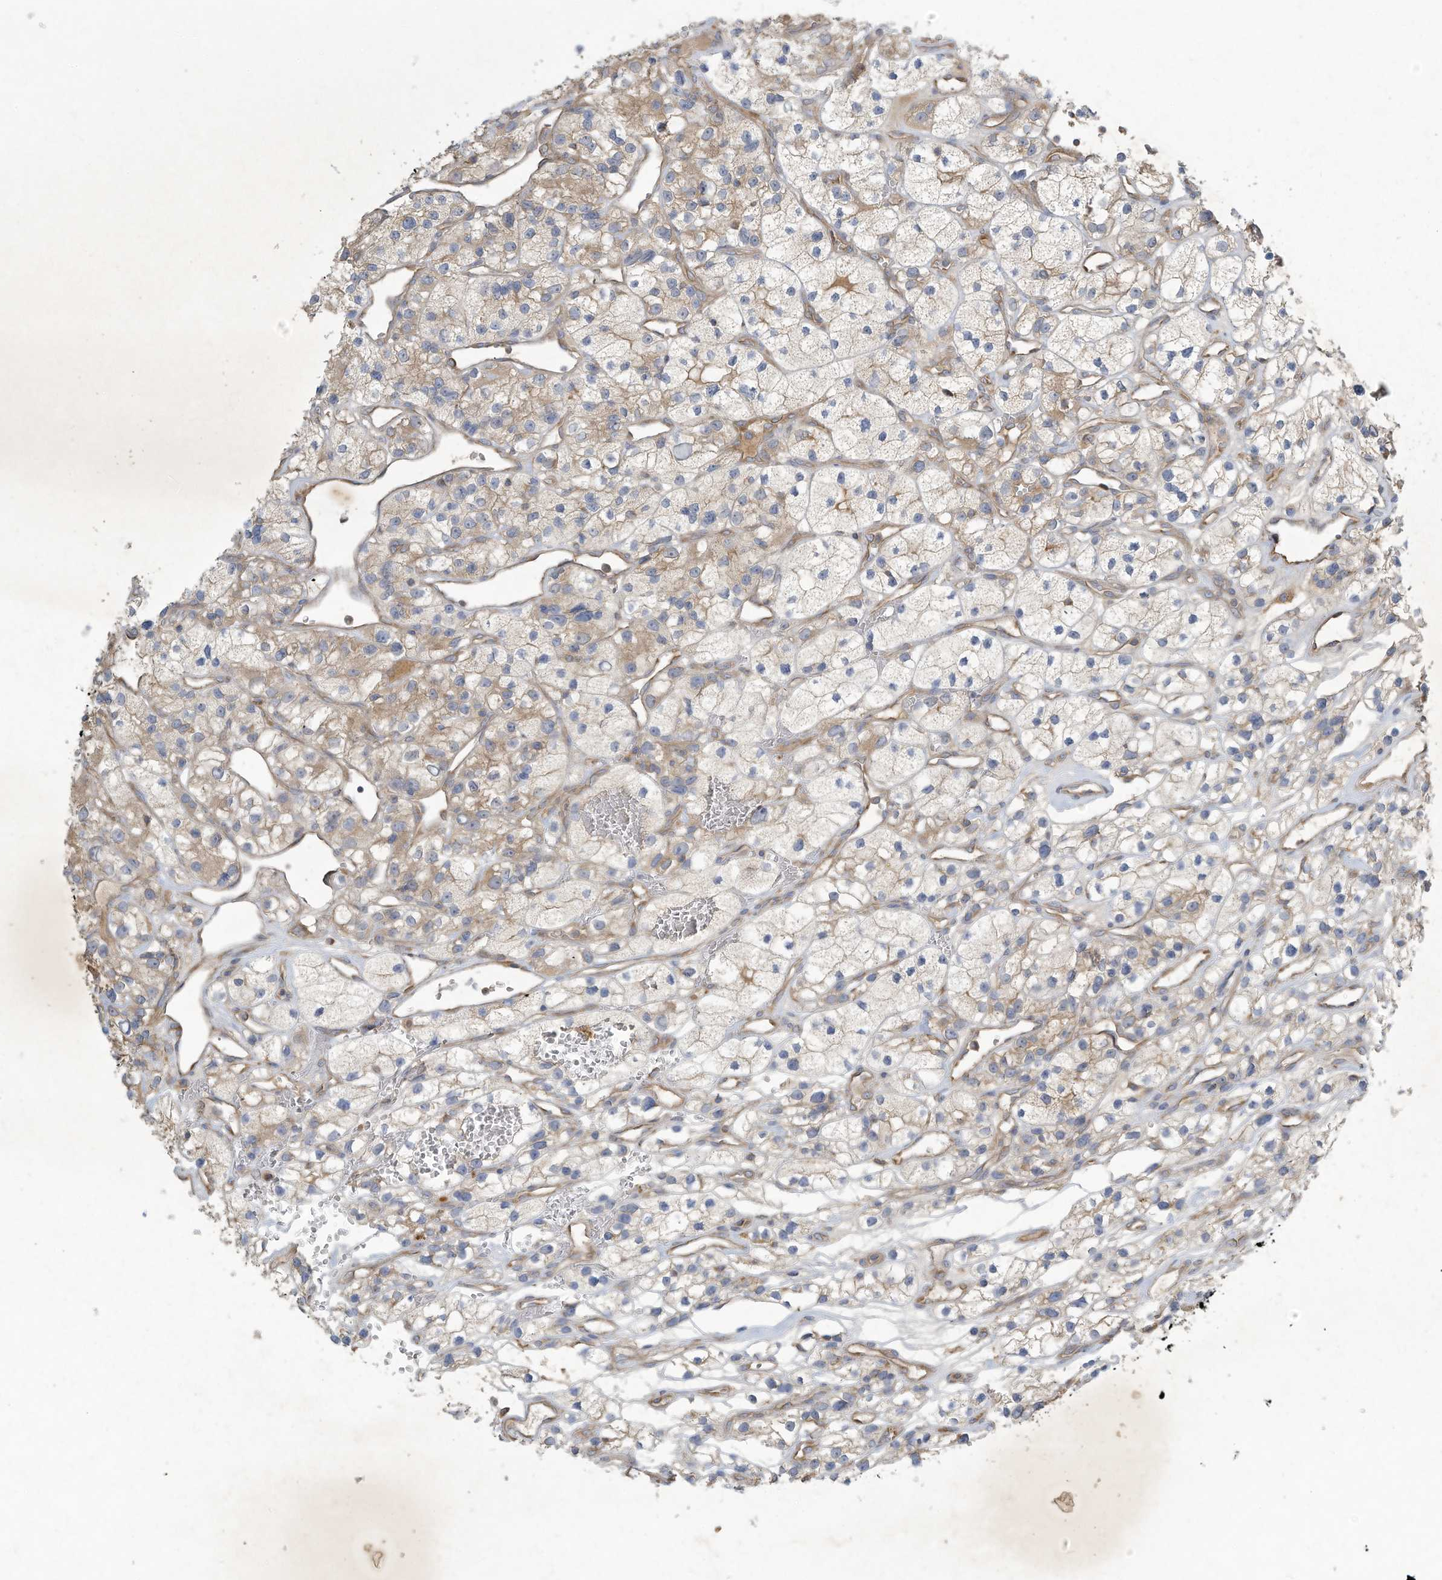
{"staining": {"intensity": "weak", "quantity": "25%-75%", "location": "cytoplasmic/membranous"}, "tissue": "renal cancer", "cell_type": "Tumor cells", "image_type": "cancer", "snomed": [{"axis": "morphology", "description": "Adenocarcinoma, NOS"}, {"axis": "topography", "description": "Kidney"}], "caption": "Human renal adenocarcinoma stained with a brown dye shows weak cytoplasmic/membranous positive staining in about 25%-75% of tumor cells.", "gene": "SYNJ2", "patient": {"sex": "female", "age": 57}}